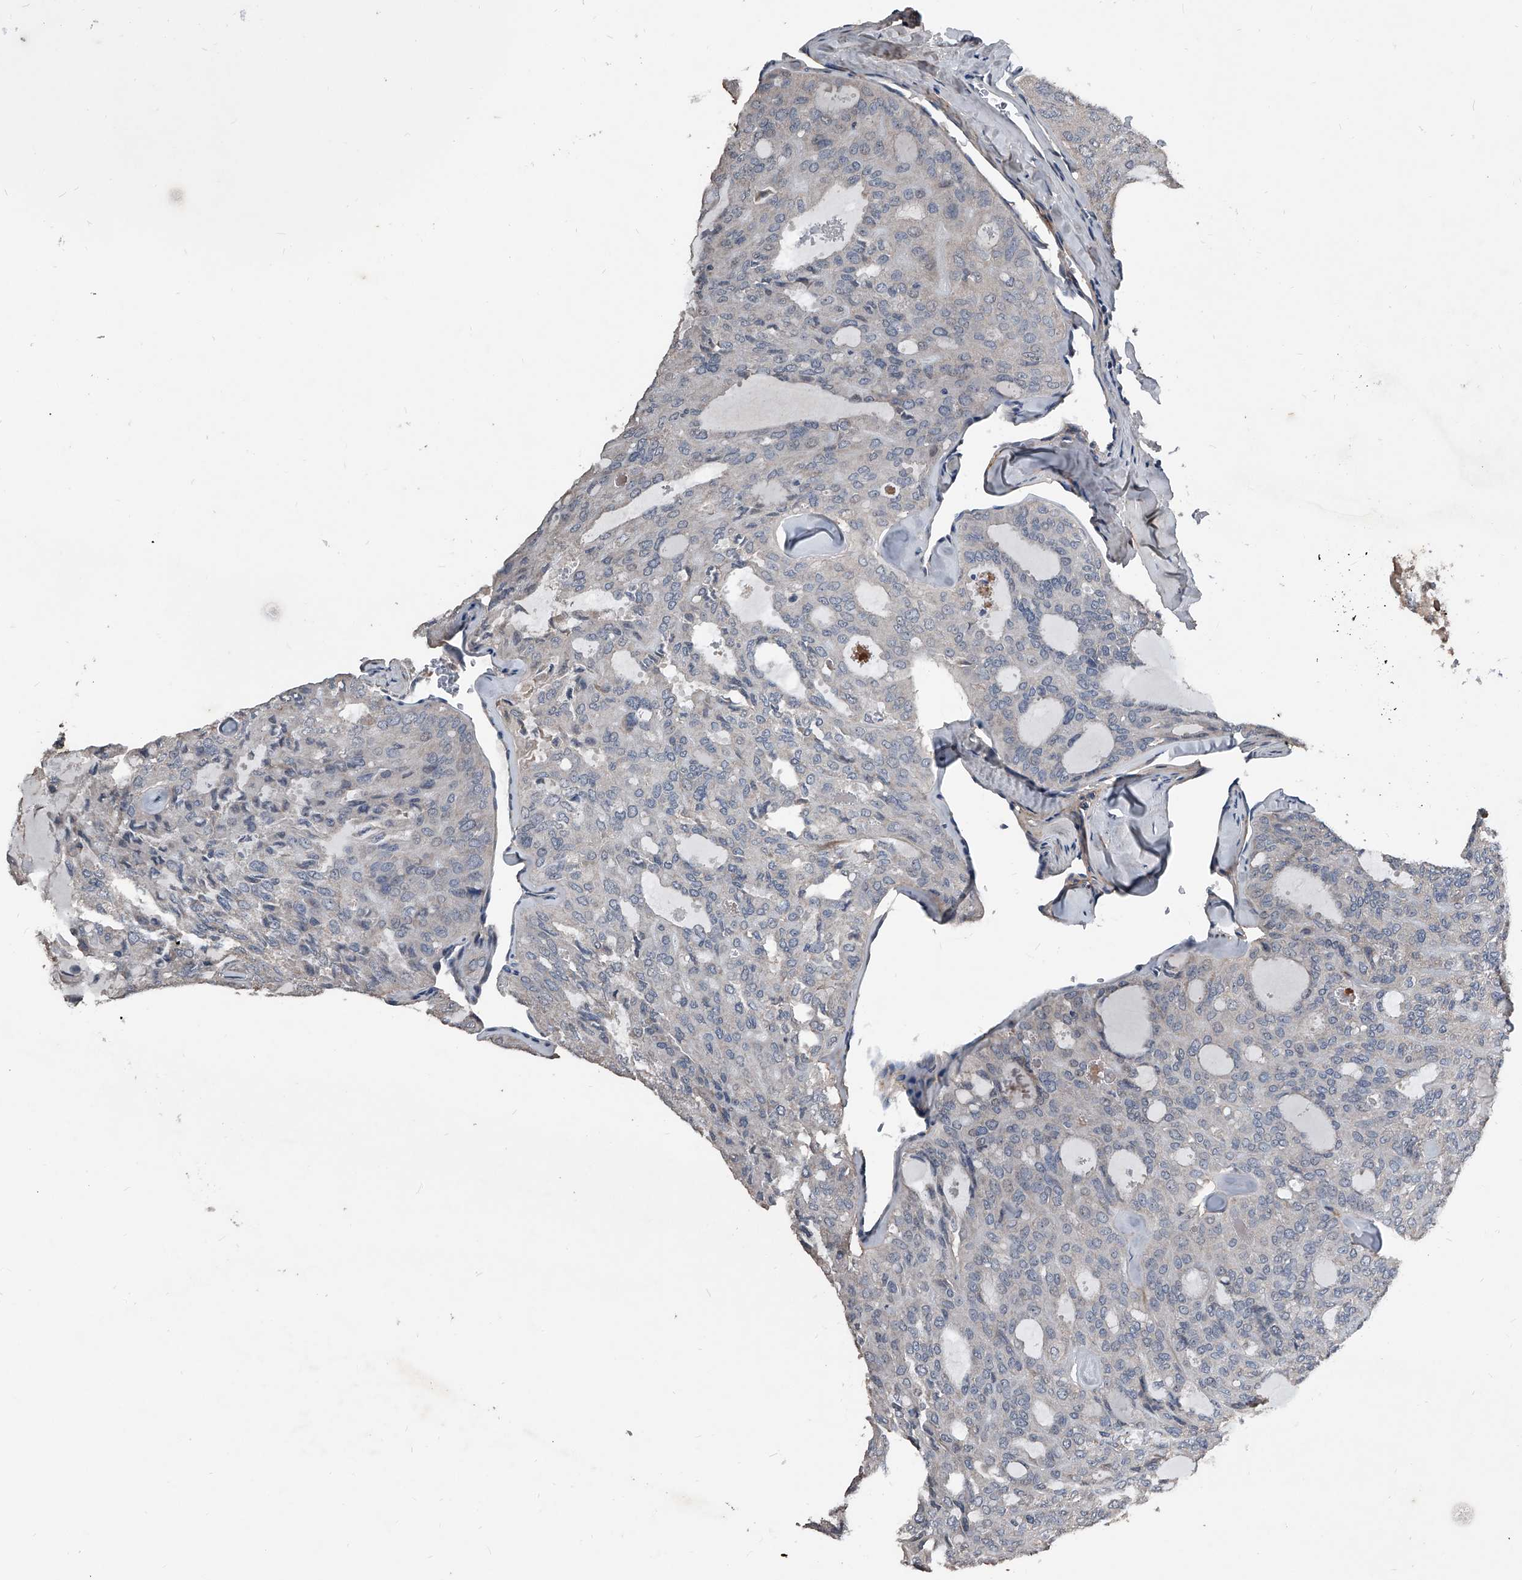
{"staining": {"intensity": "negative", "quantity": "none", "location": "none"}, "tissue": "thyroid cancer", "cell_type": "Tumor cells", "image_type": "cancer", "snomed": [{"axis": "morphology", "description": "Follicular adenoma carcinoma, NOS"}, {"axis": "topography", "description": "Thyroid gland"}], "caption": "Immunohistochemistry histopathology image of thyroid follicular adenoma carcinoma stained for a protein (brown), which demonstrates no expression in tumor cells.", "gene": "PHACTR1", "patient": {"sex": "male", "age": 75}}